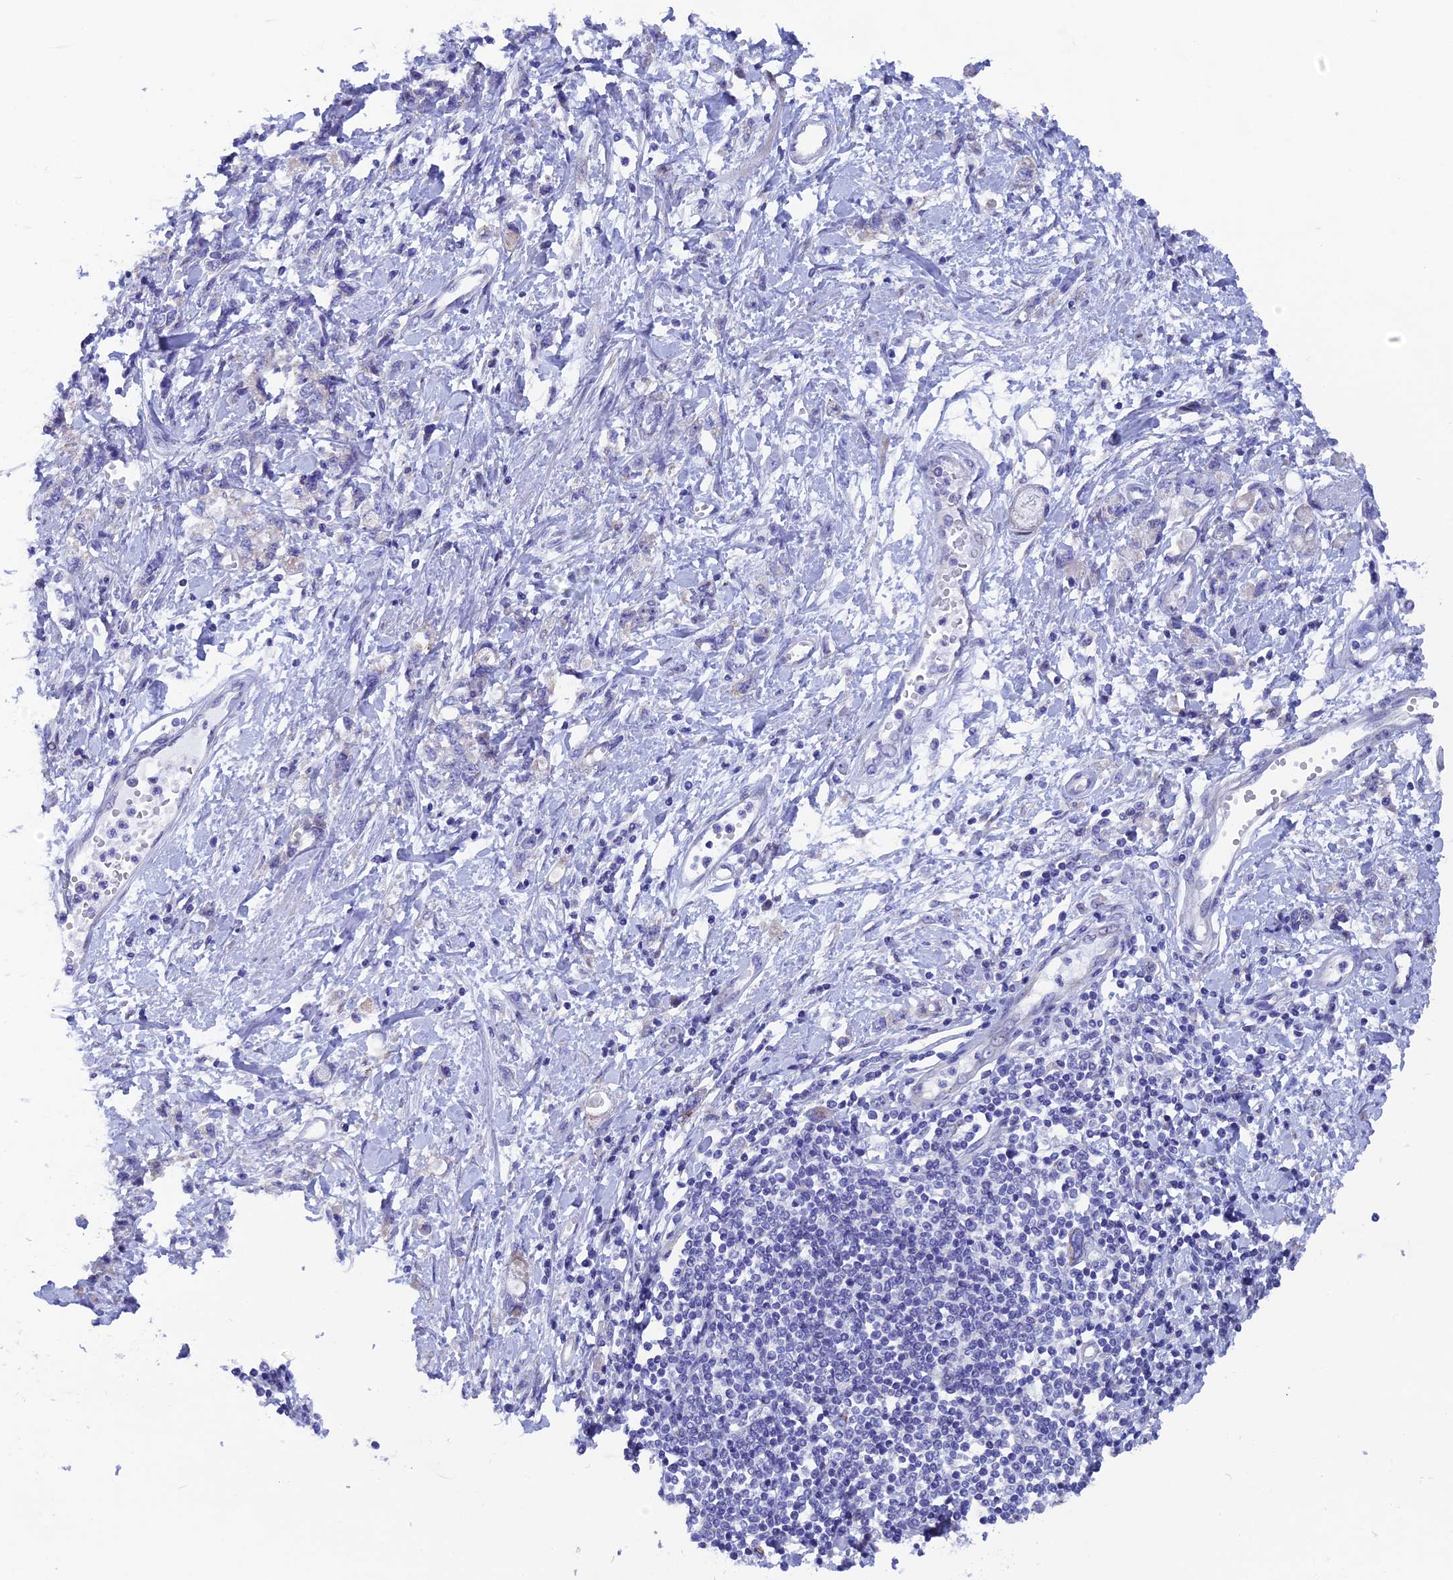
{"staining": {"intensity": "negative", "quantity": "none", "location": "none"}, "tissue": "stomach cancer", "cell_type": "Tumor cells", "image_type": "cancer", "snomed": [{"axis": "morphology", "description": "Adenocarcinoma, NOS"}, {"axis": "topography", "description": "Stomach"}], "caption": "Immunohistochemical staining of human stomach adenocarcinoma demonstrates no significant positivity in tumor cells.", "gene": "AK4", "patient": {"sex": "female", "age": 76}}